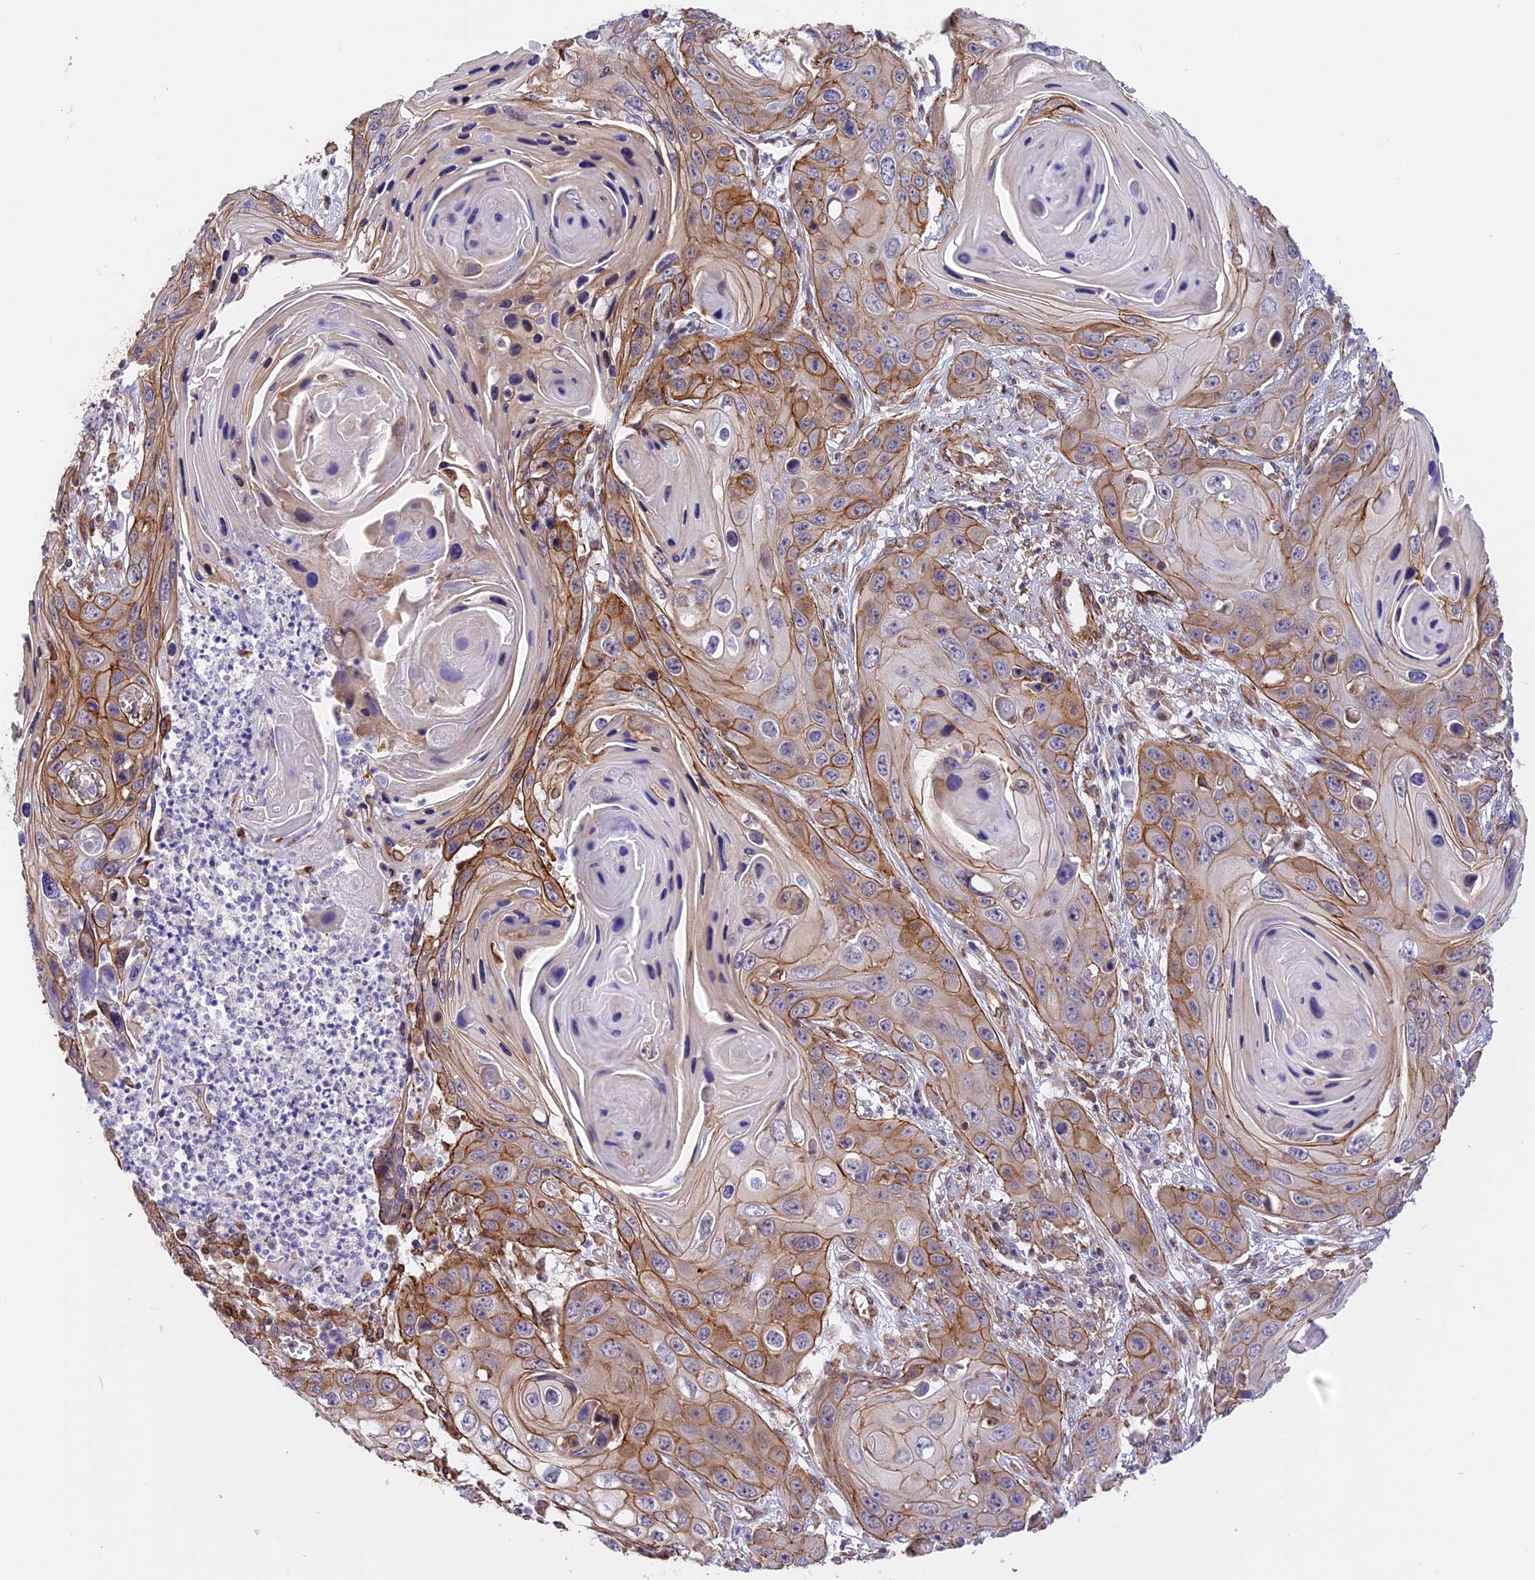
{"staining": {"intensity": "moderate", "quantity": "25%-75%", "location": "cytoplasmic/membranous"}, "tissue": "skin cancer", "cell_type": "Tumor cells", "image_type": "cancer", "snomed": [{"axis": "morphology", "description": "Squamous cell carcinoma, NOS"}, {"axis": "topography", "description": "Skin"}], "caption": "Tumor cells display moderate cytoplasmic/membranous positivity in about 25%-75% of cells in squamous cell carcinoma (skin).", "gene": "R3HDM4", "patient": {"sex": "male", "age": 55}}